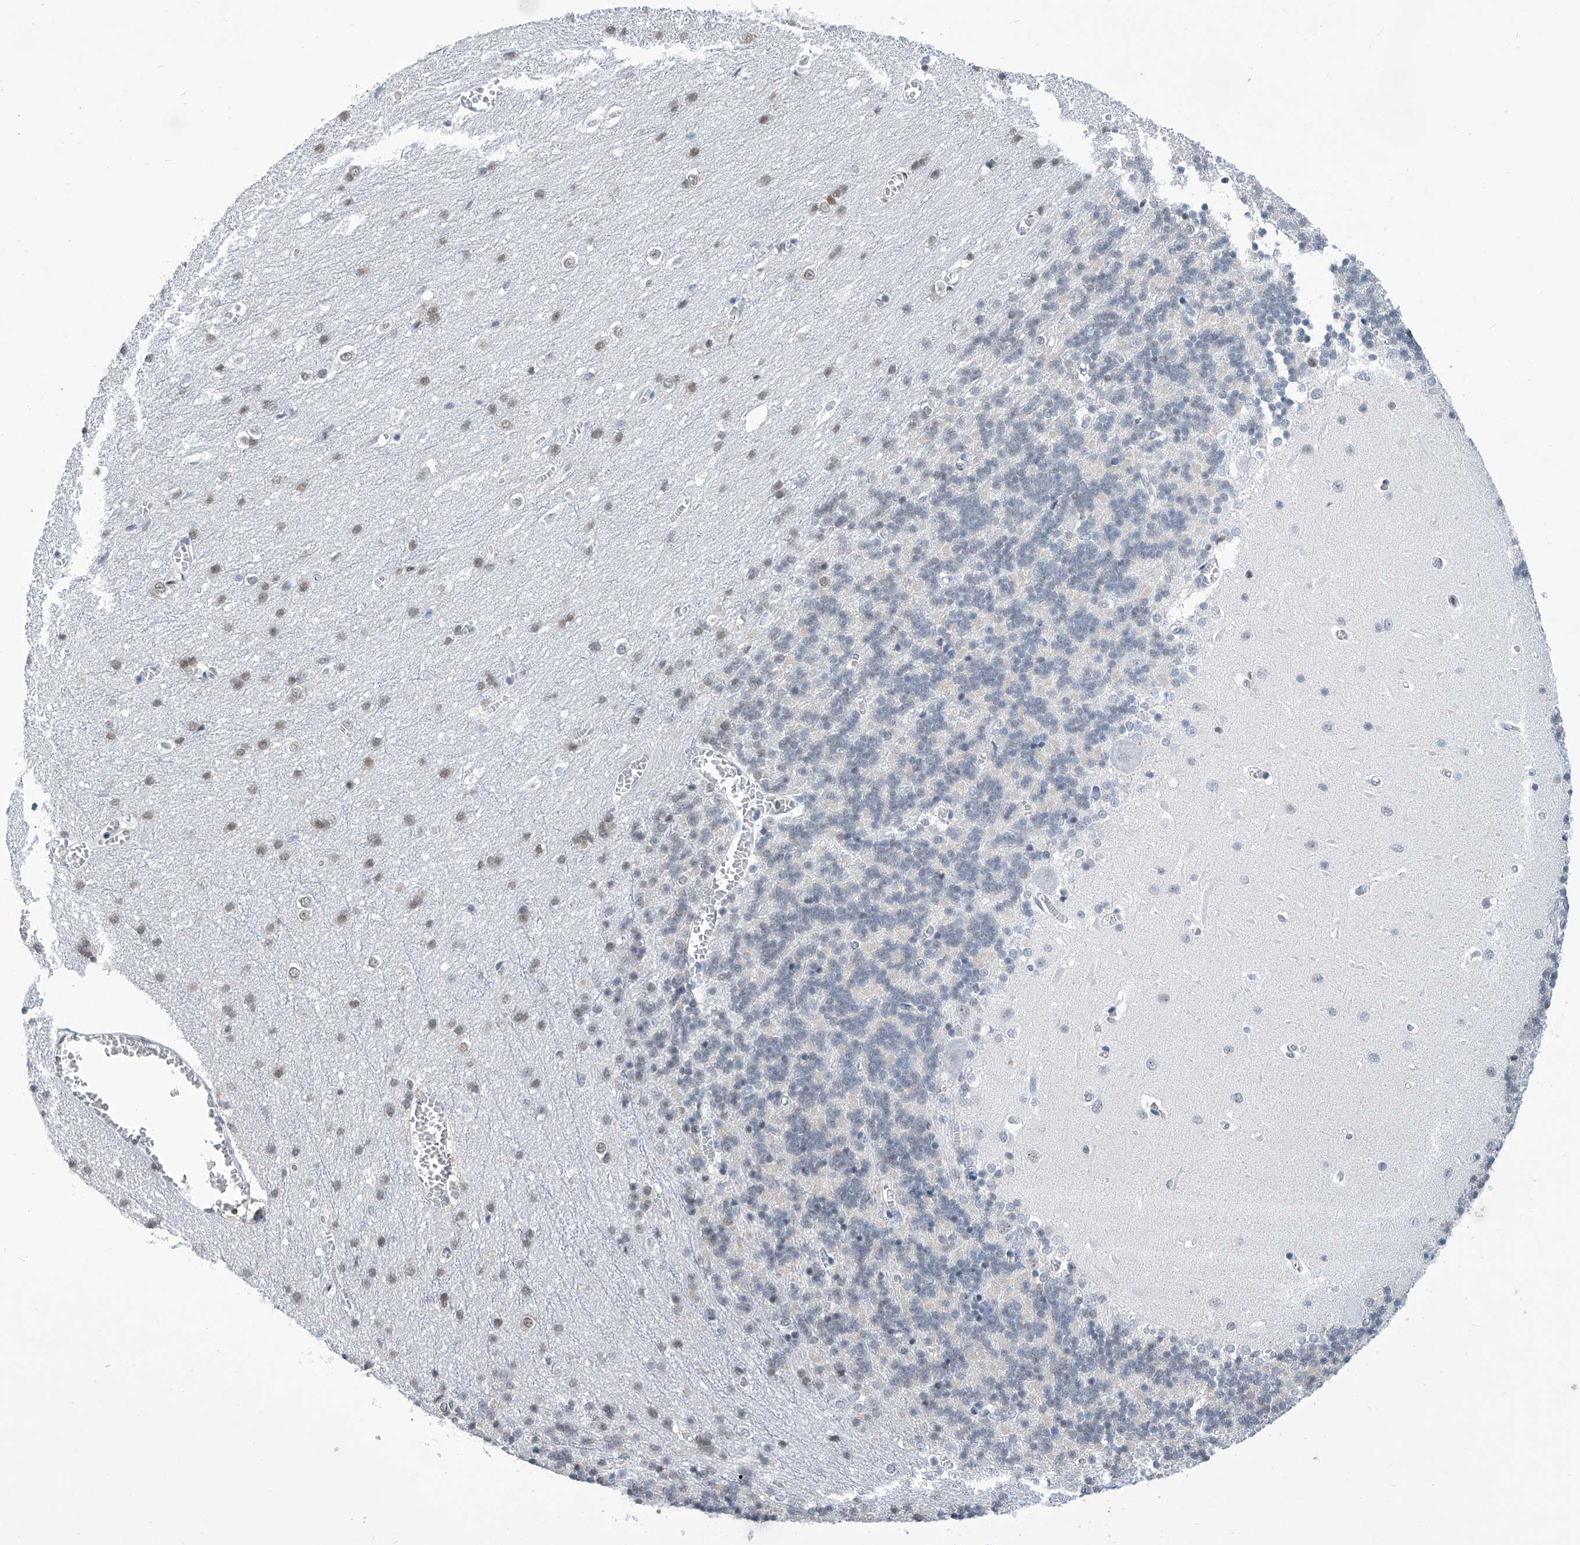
{"staining": {"intensity": "weak", "quantity": "<25%", "location": "nuclear"}, "tissue": "cerebellum", "cell_type": "Cells in granular layer", "image_type": "normal", "snomed": [{"axis": "morphology", "description": "Normal tissue, NOS"}, {"axis": "topography", "description": "Cerebellum"}], "caption": "This is an immunohistochemistry image of normal human cerebellum. There is no positivity in cells in granular layer.", "gene": "SREBF2", "patient": {"sex": "male", "age": 37}}